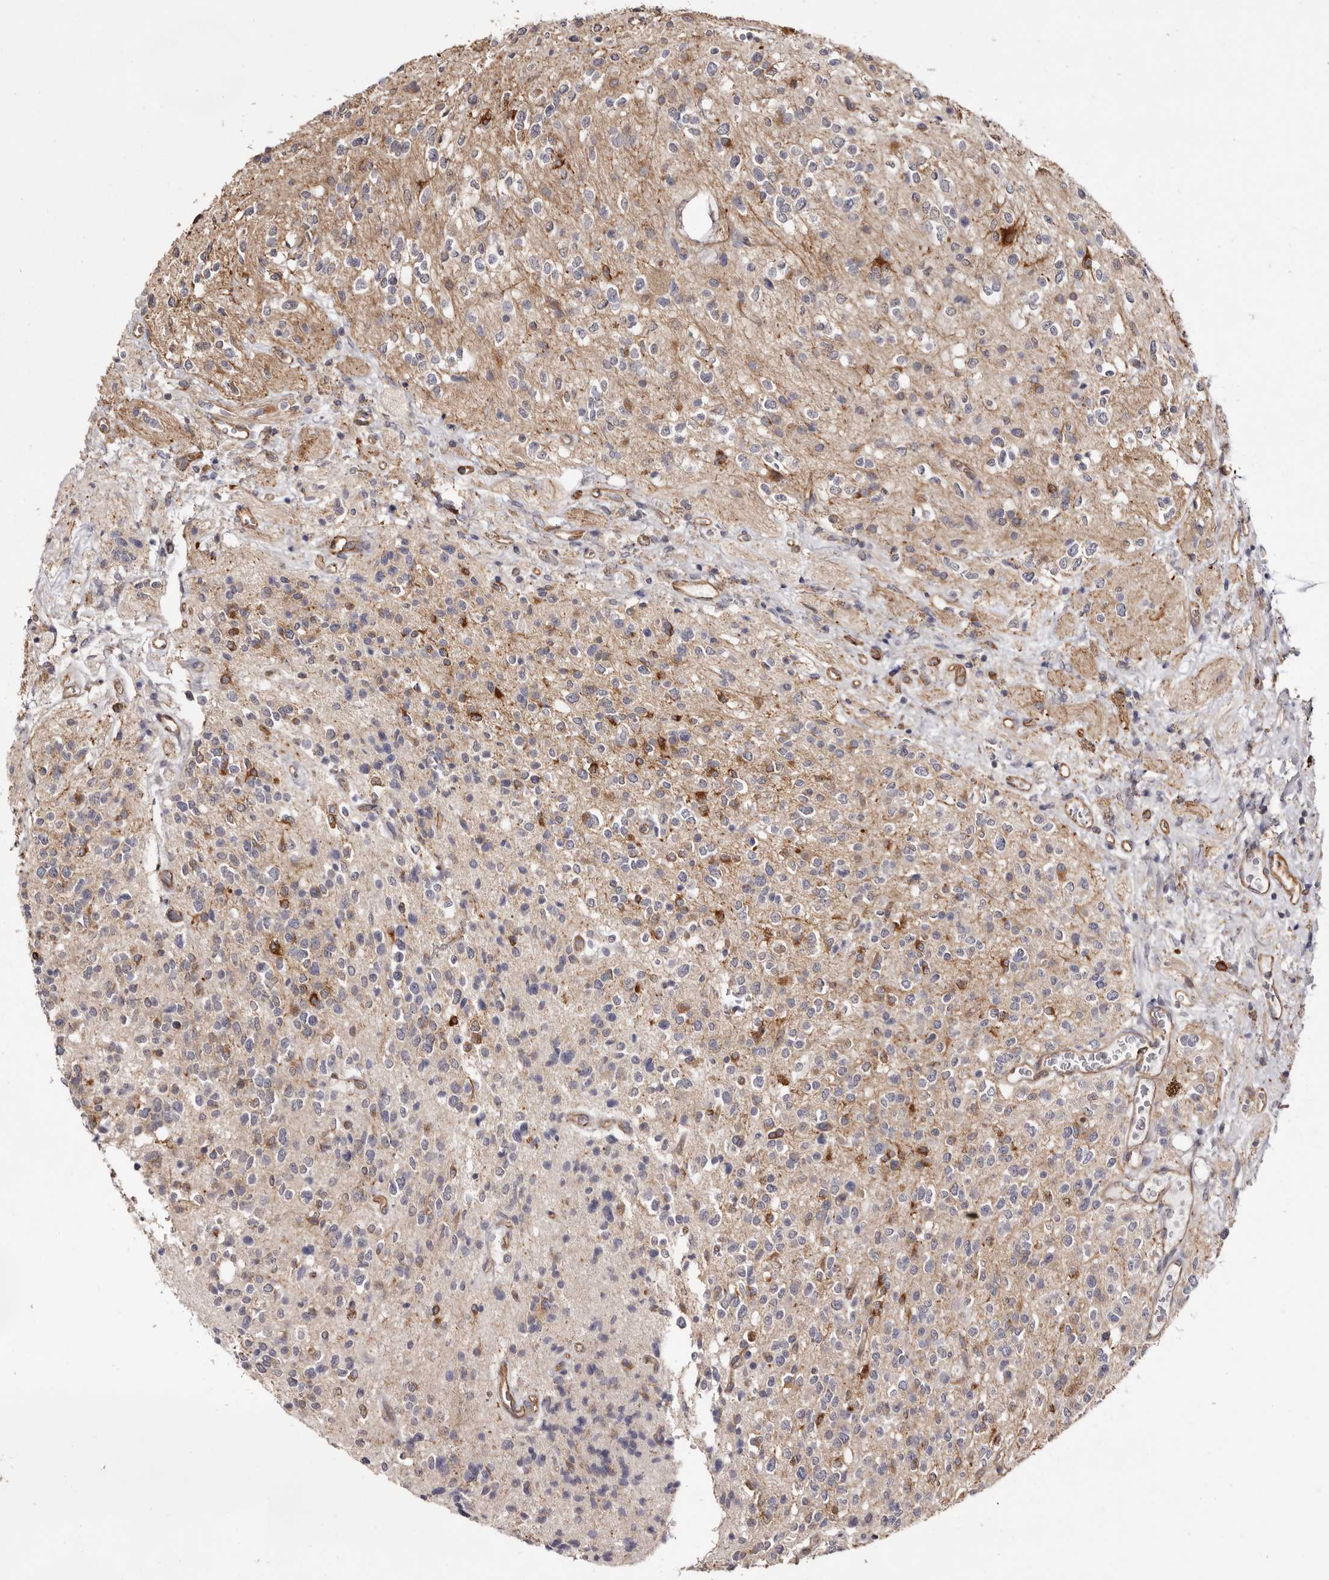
{"staining": {"intensity": "moderate", "quantity": "<25%", "location": "cytoplasmic/membranous"}, "tissue": "glioma", "cell_type": "Tumor cells", "image_type": "cancer", "snomed": [{"axis": "morphology", "description": "Glioma, malignant, High grade"}, {"axis": "topography", "description": "Brain"}], "caption": "Glioma stained for a protein (brown) reveals moderate cytoplasmic/membranous positive staining in about <25% of tumor cells.", "gene": "TNNI1", "patient": {"sex": "male", "age": 34}}